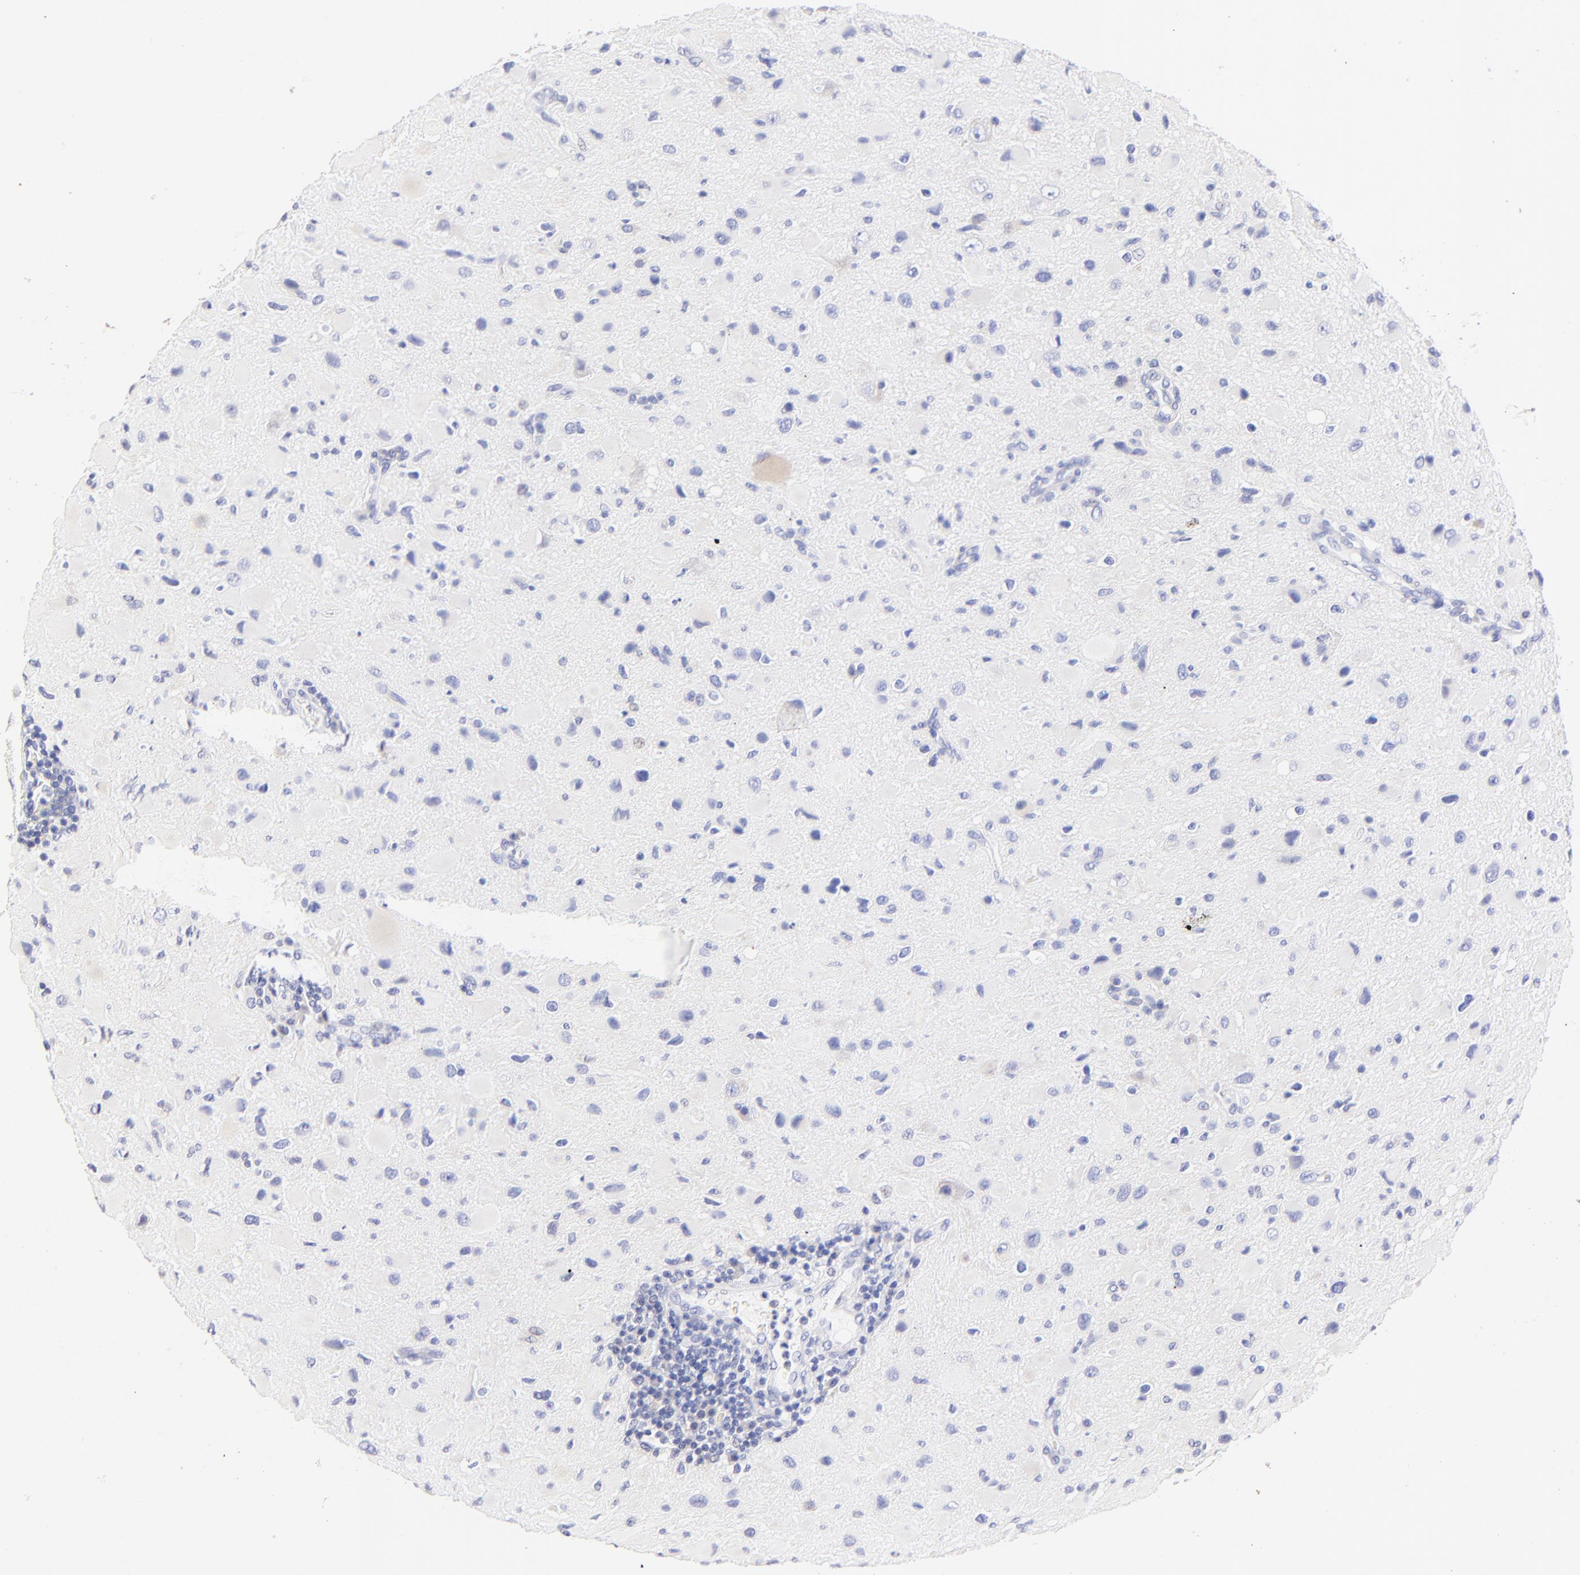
{"staining": {"intensity": "negative", "quantity": "none", "location": "none"}, "tissue": "glioma", "cell_type": "Tumor cells", "image_type": "cancer", "snomed": [{"axis": "morphology", "description": "Glioma, malignant, Low grade"}, {"axis": "topography", "description": "Brain"}], "caption": "Tumor cells show no significant protein expression in glioma.", "gene": "EBP", "patient": {"sex": "female", "age": 32}}